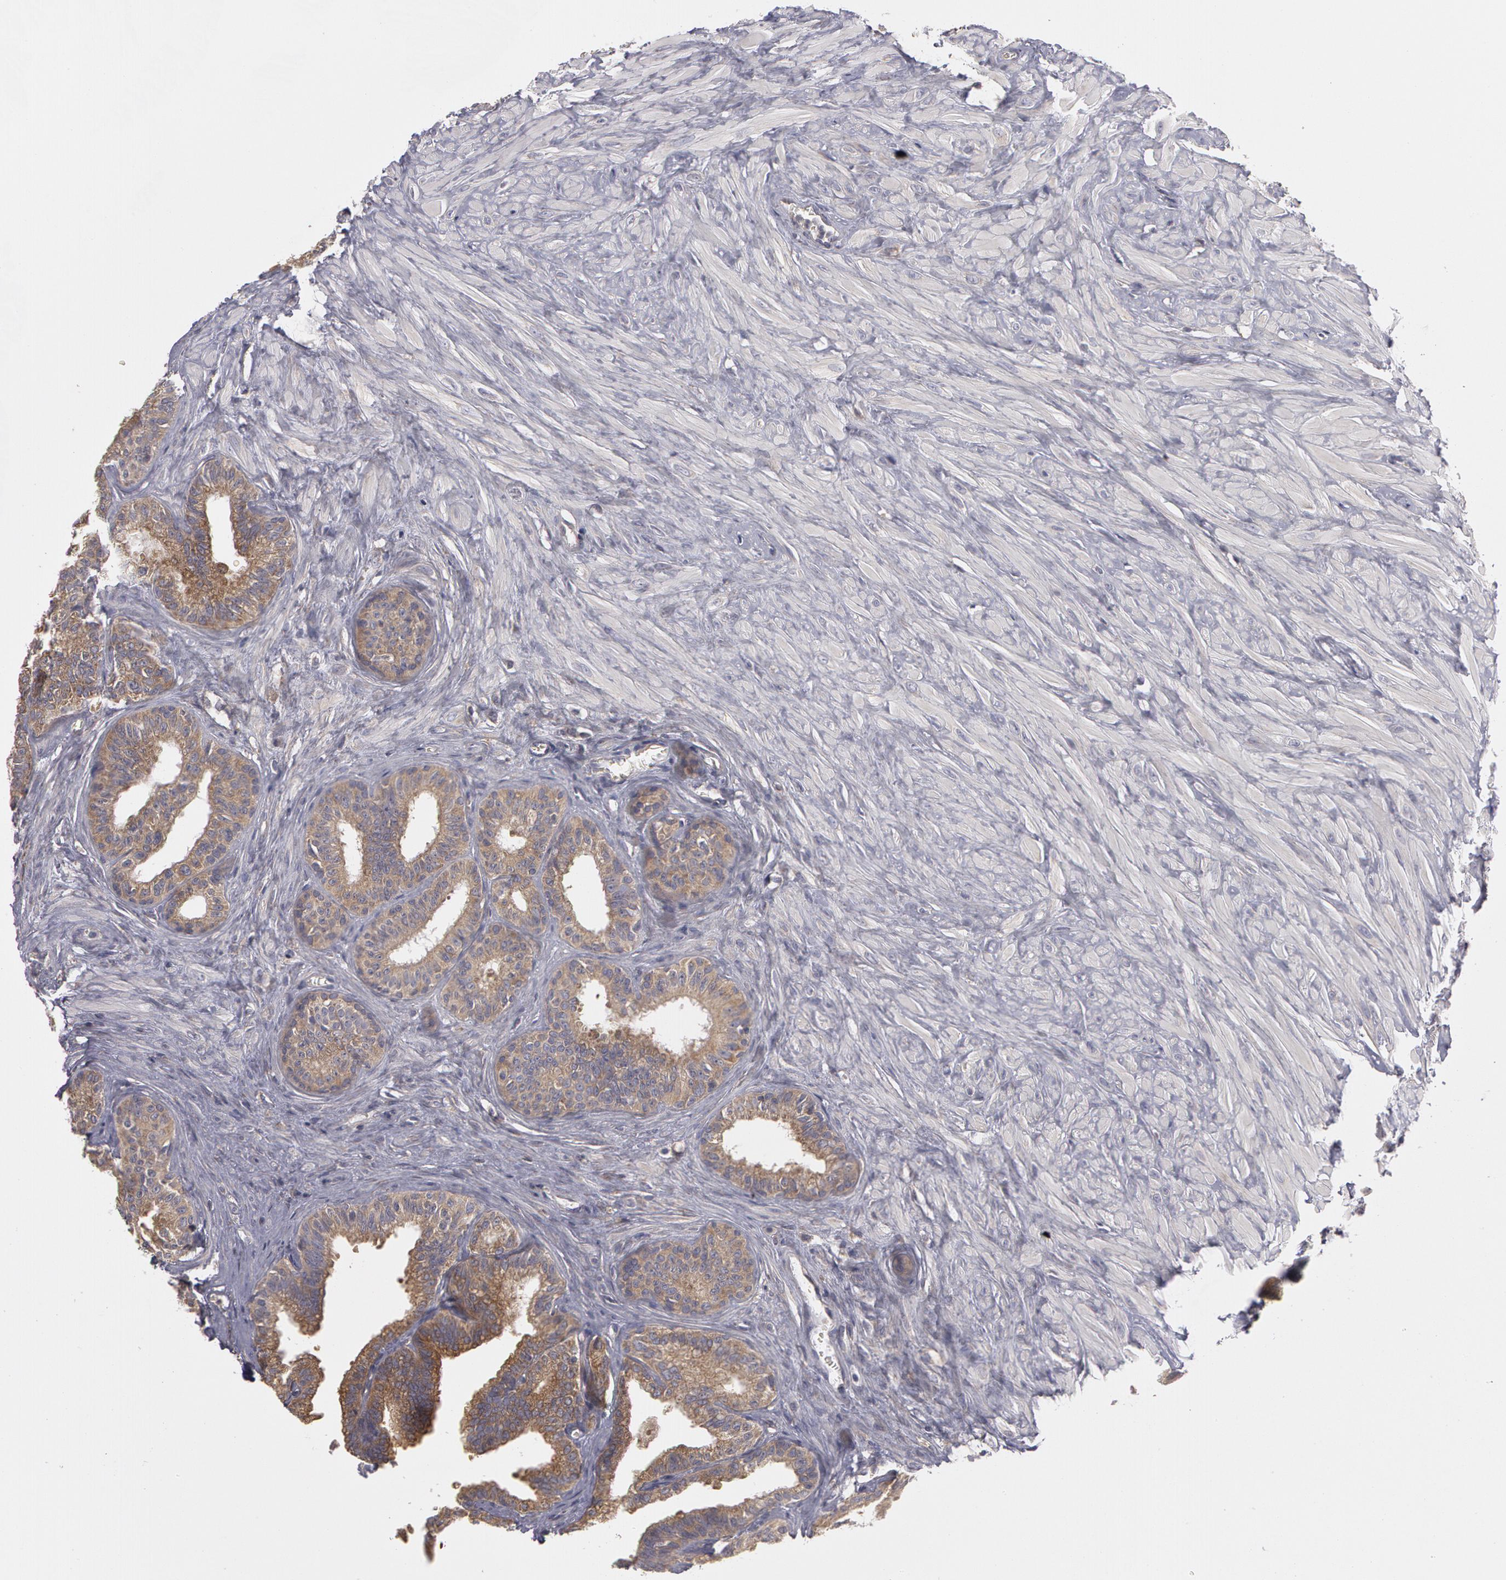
{"staining": {"intensity": "moderate", "quantity": ">75%", "location": "cytoplasmic/membranous"}, "tissue": "seminal vesicle", "cell_type": "Glandular cells", "image_type": "normal", "snomed": [{"axis": "morphology", "description": "Normal tissue, NOS"}, {"axis": "topography", "description": "Seminal veicle"}], "caption": "This histopathology image reveals unremarkable seminal vesicle stained with immunohistochemistry (IHC) to label a protein in brown. The cytoplasmic/membranous of glandular cells show moderate positivity for the protein. Nuclei are counter-stained blue.", "gene": "NEK9", "patient": {"sex": "male", "age": 26}}